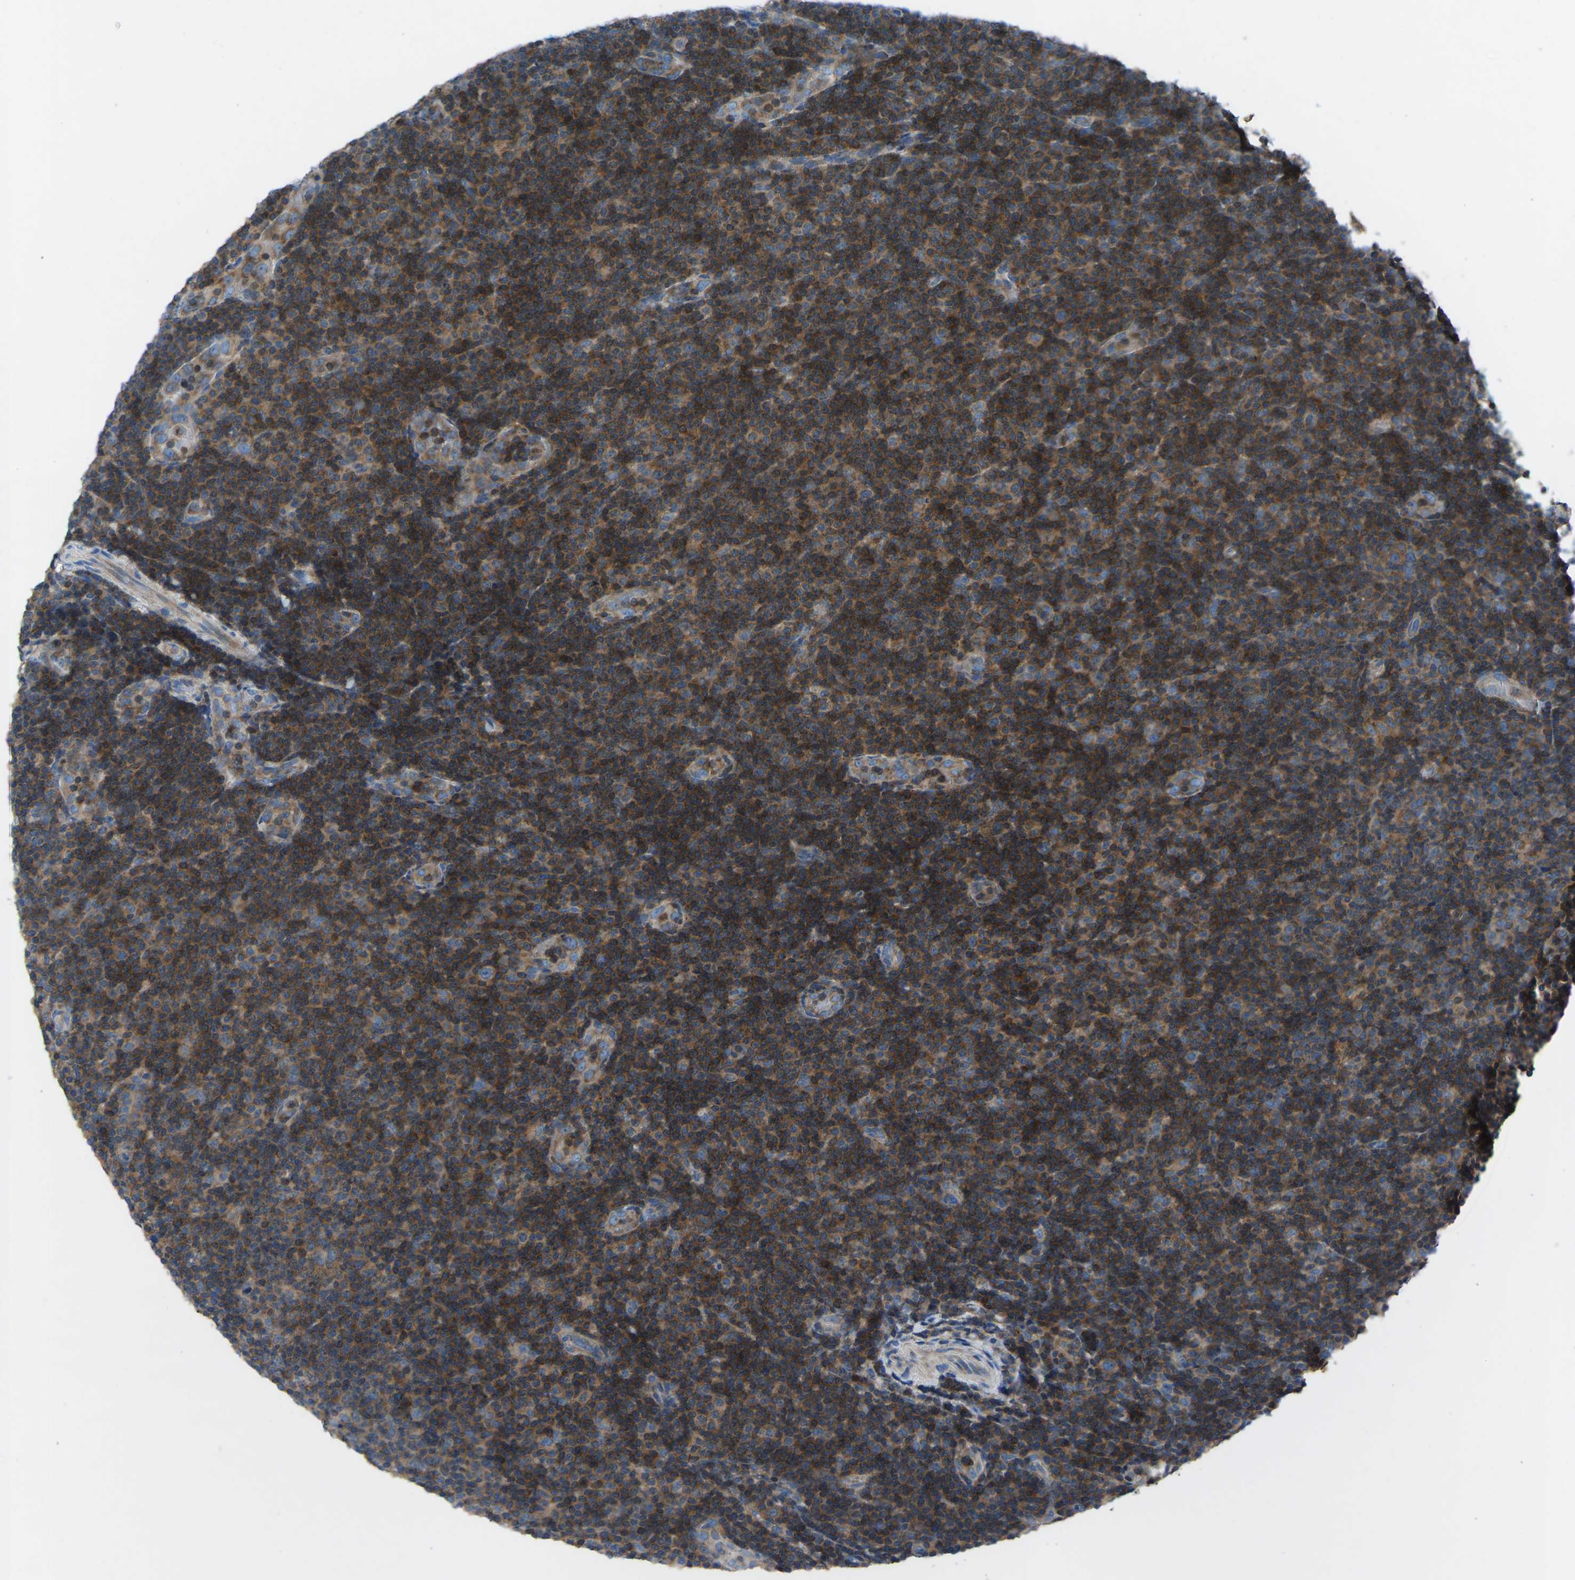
{"staining": {"intensity": "moderate", "quantity": "25%-75%", "location": "cytoplasmic/membranous"}, "tissue": "lymphoma", "cell_type": "Tumor cells", "image_type": "cancer", "snomed": [{"axis": "morphology", "description": "Malignant lymphoma, non-Hodgkin's type, Low grade"}, {"axis": "topography", "description": "Lymph node"}], "caption": "The histopathology image exhibits staining of low-grade malignant lymphoma, non-Hodgkin's type, revealing moderate cytoplasmic/membranous protein expression (brown color) within tumor cells. The protein of interest is stained brown, and the nuclei are stained in blue (DAB (3,3'-diaminobenzidine) IHC with brightfield microscopy, high magnification).", "gene": "GRK6", "patient": {"sex": "male", "age": 83}}